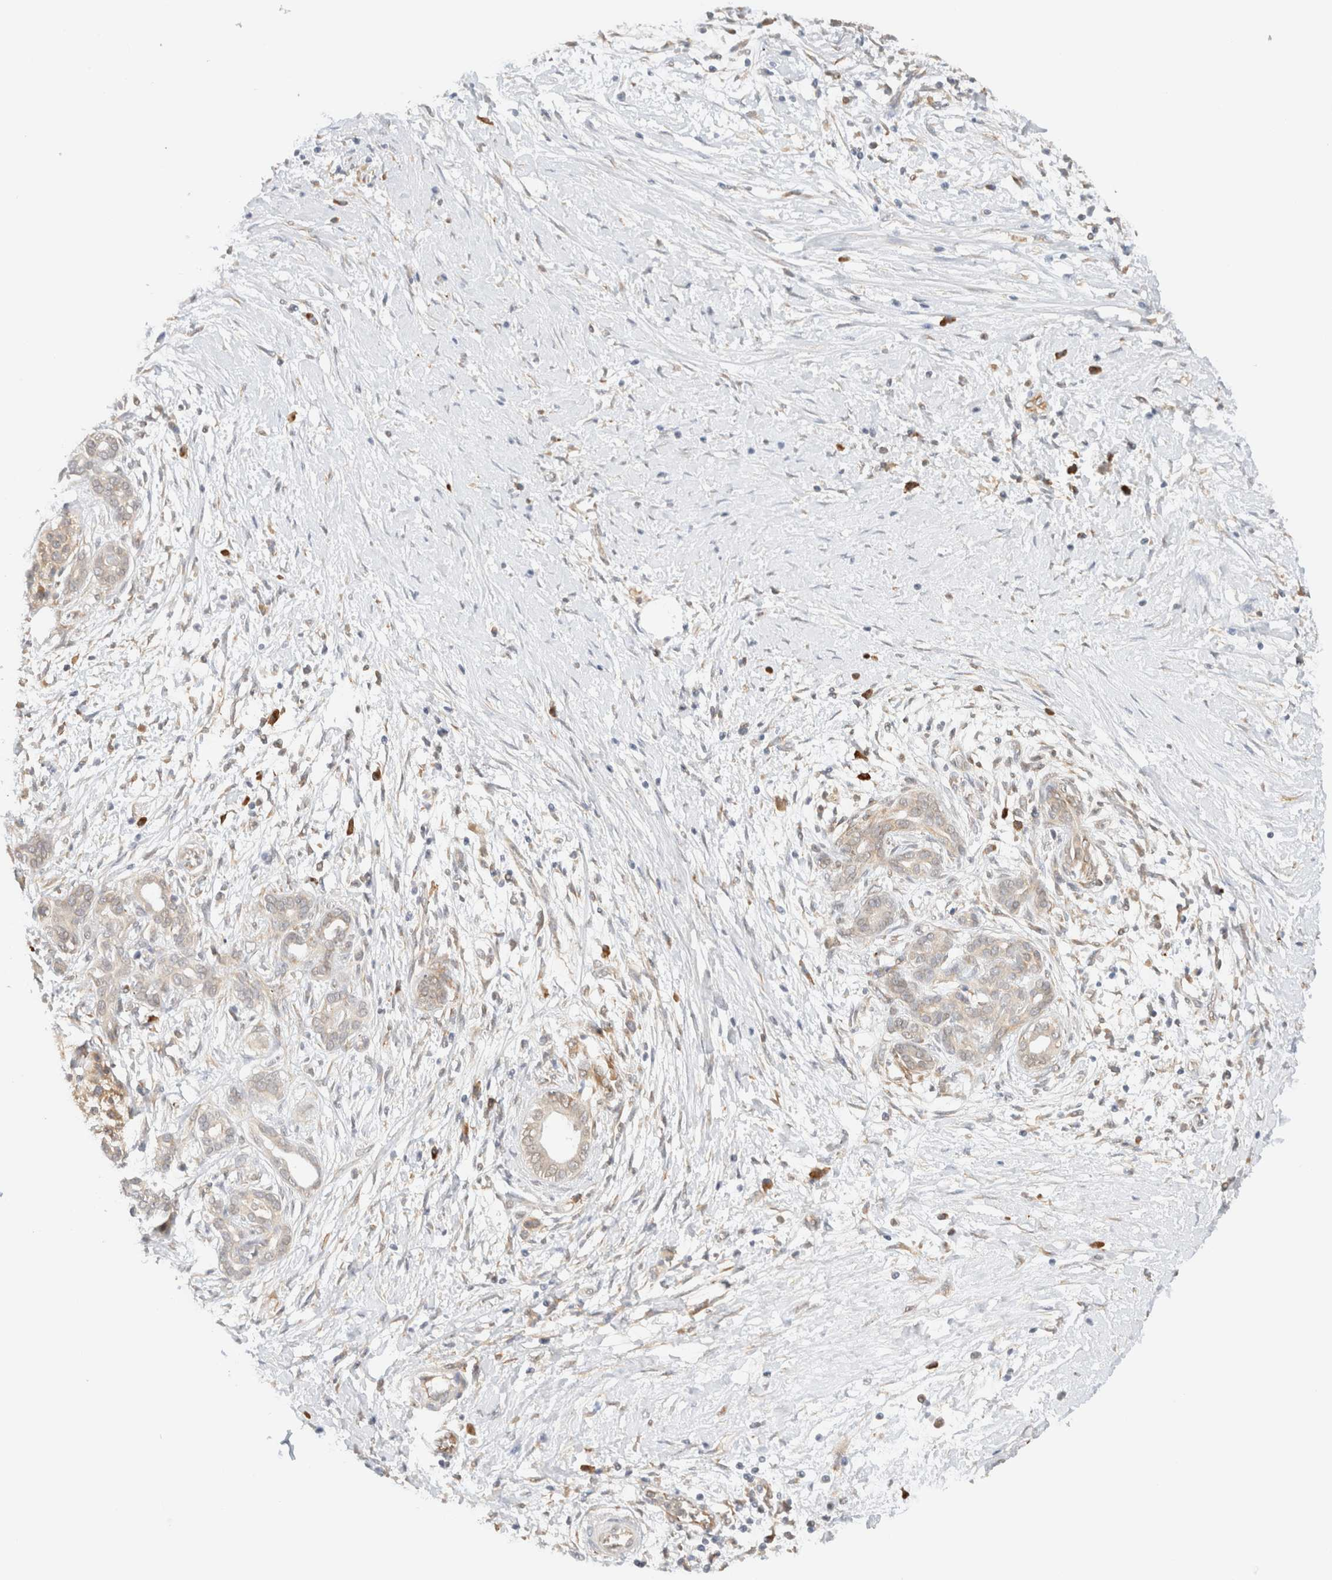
{"staining": {"intensity": "negative", "quantity": "none", "location": "none"}, "tissue": "pancreatic cancer", "cell_type": "Tumor cells", "image_type": "cancer", "snomed": [{"axis": "morphology", "description": "Adenocarcinoma, NOS"}, {"axis": "topography", "description": "Pancreas"}], "caption": "Protein analysis of adenocarcinoma (pancreatic) demonstrates no significant positivity in tumor cells. (Immunohistochemistry, brightfield microscopy, high magnification).", "gene": "SYVN1", "patient": {"sex": "male", "age": 58}}